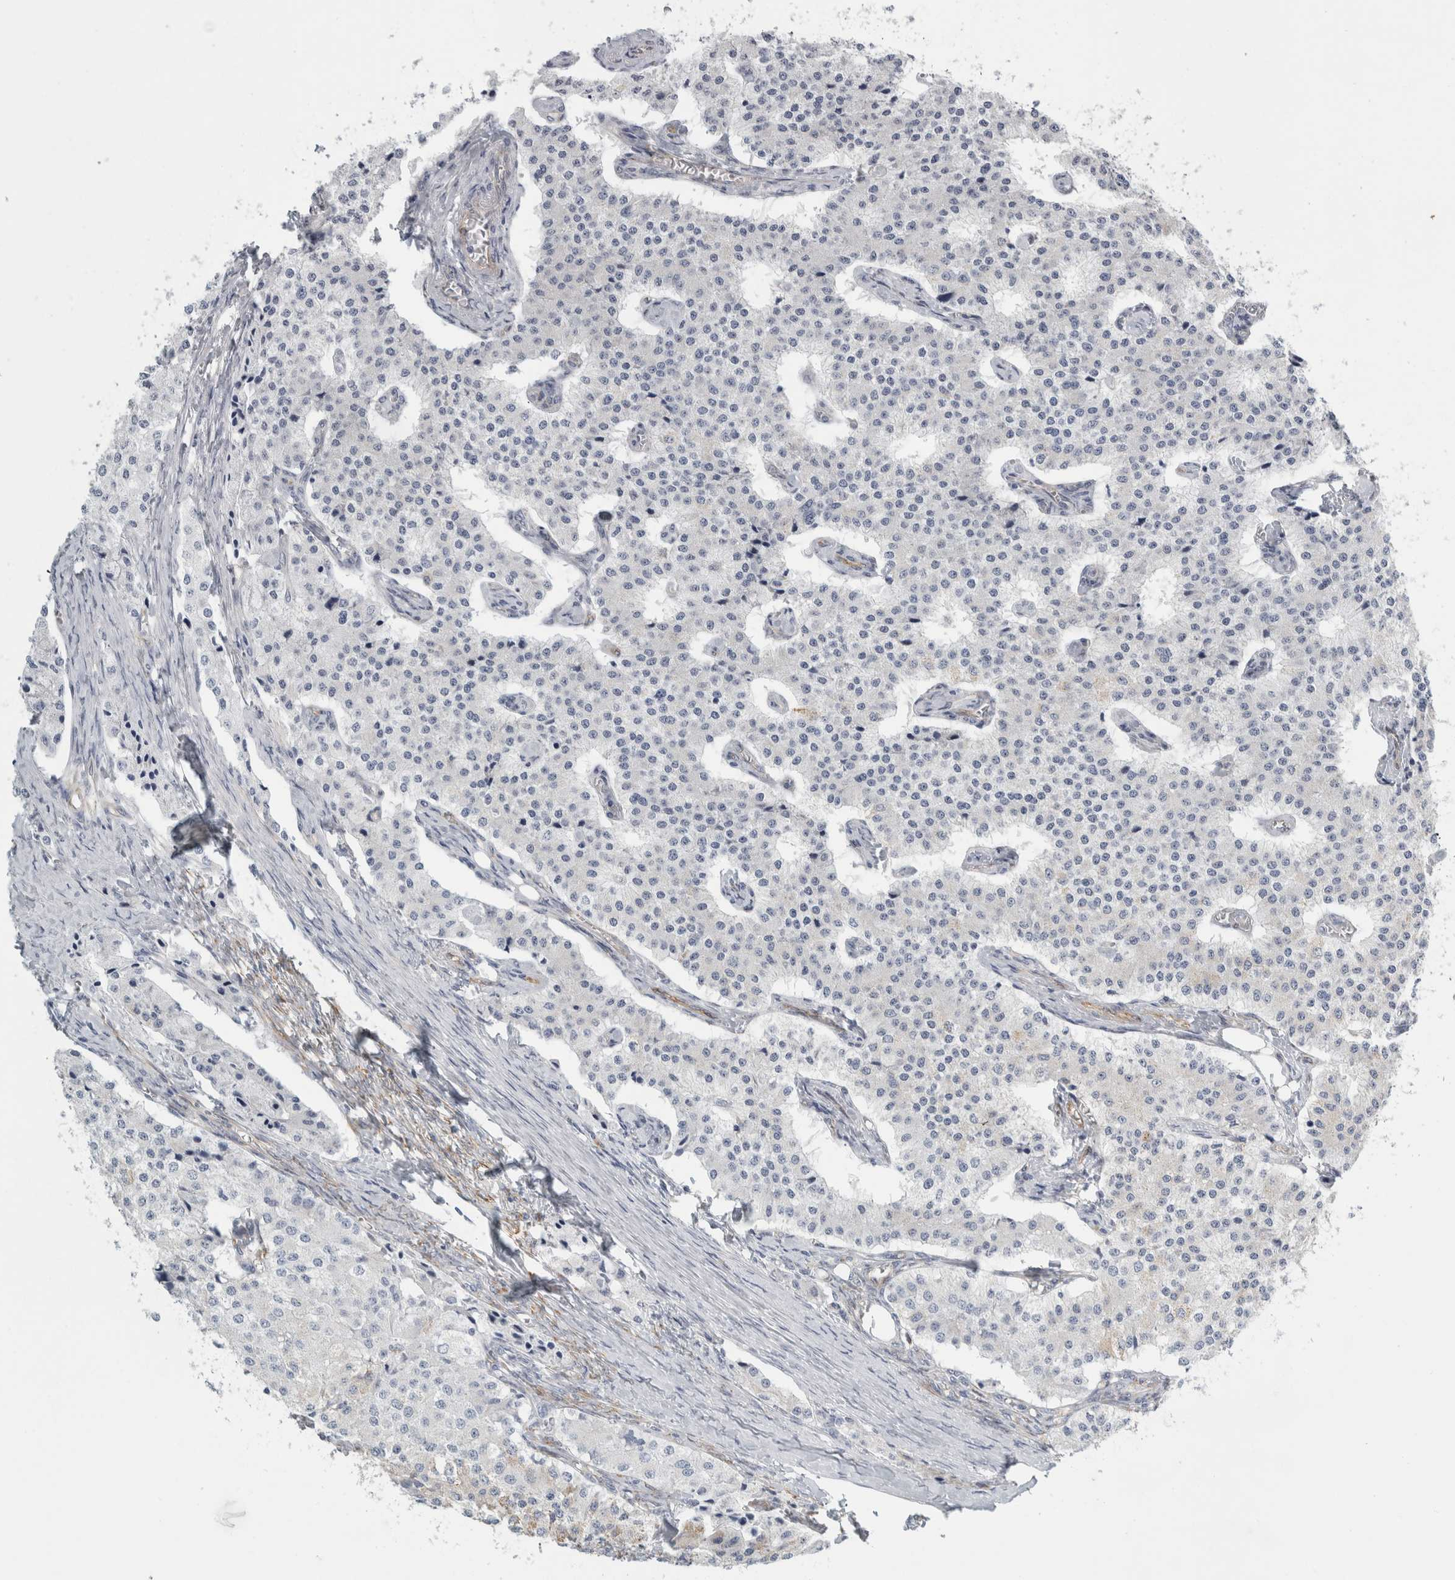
{"staining": {"intensity": "negative", "quantity": "none", "location": "none"}, "tissue": "carcinoid", "cell_type": "Tumor cells", "image_type": "cancer", "snomed": [{"axis": "morphology", "description": "Carcinoid, malignant, NOS"}, {"axis": "topography", "description": "Colon"}], "caption": "Immunohistochemical staining of human carcinoid shows no significant expression in tumor cells.", "gene": "B3GNT3", "patient": {"sex": "female", "age": 52}}